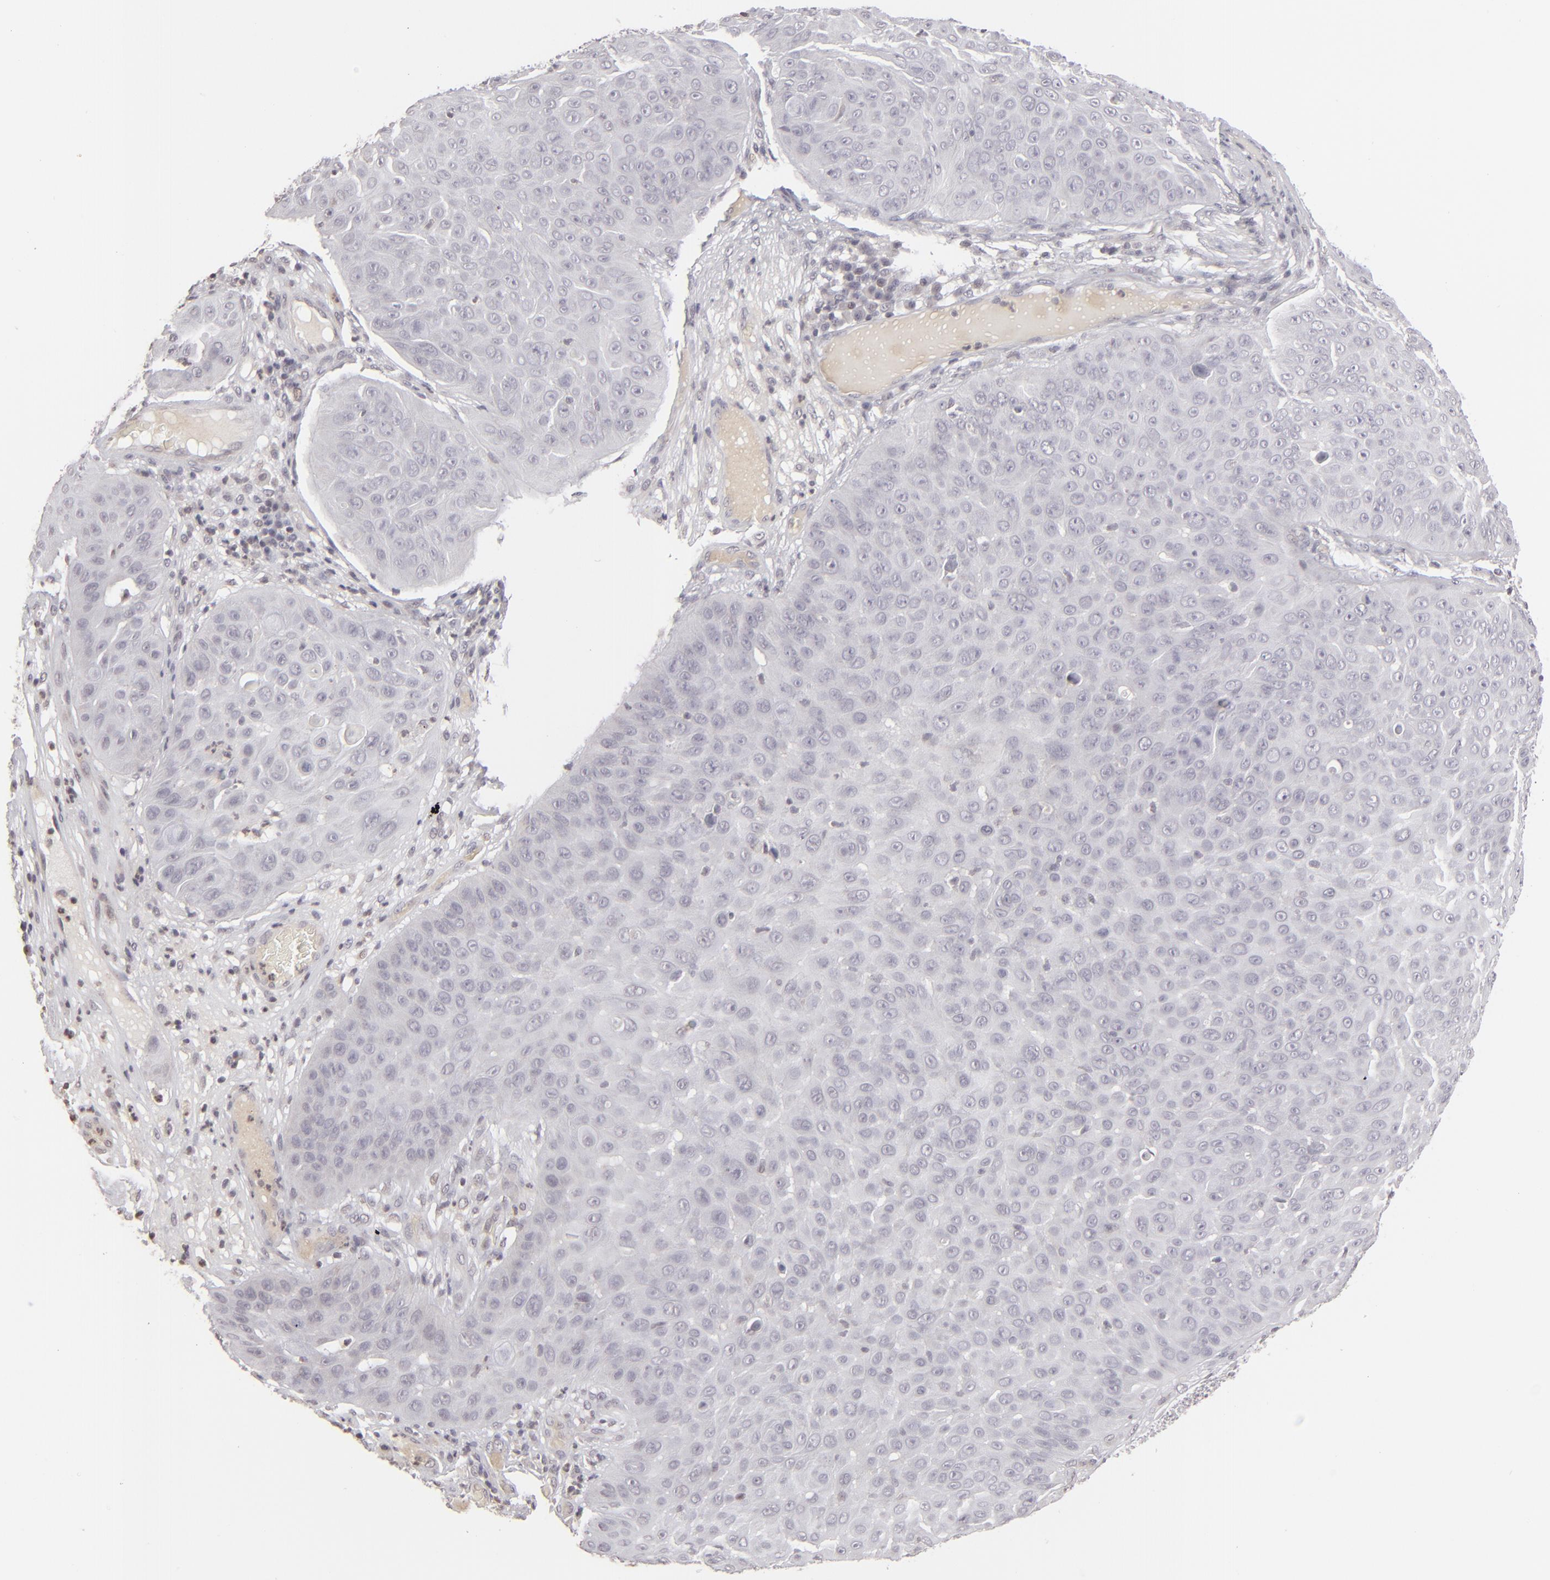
{"staining": {"intensity": "negative", "quantity": "none", "location": "none"}, "tissue": "skin cancer", "cell_type": "Tumor cells", "image_type": "cancer", "snomed": [{"axis": "morphology", "description": "Squamous cell carcinoma, NOS"}, {"axis": "topography", "description": "Skin"}], "caption": "Immunohistochemical staining of human skin cancer demonstrates no significant positivity in tumor cells.", "gene": "CLDN2", "patient": {"sex": "male", "age": 82}}